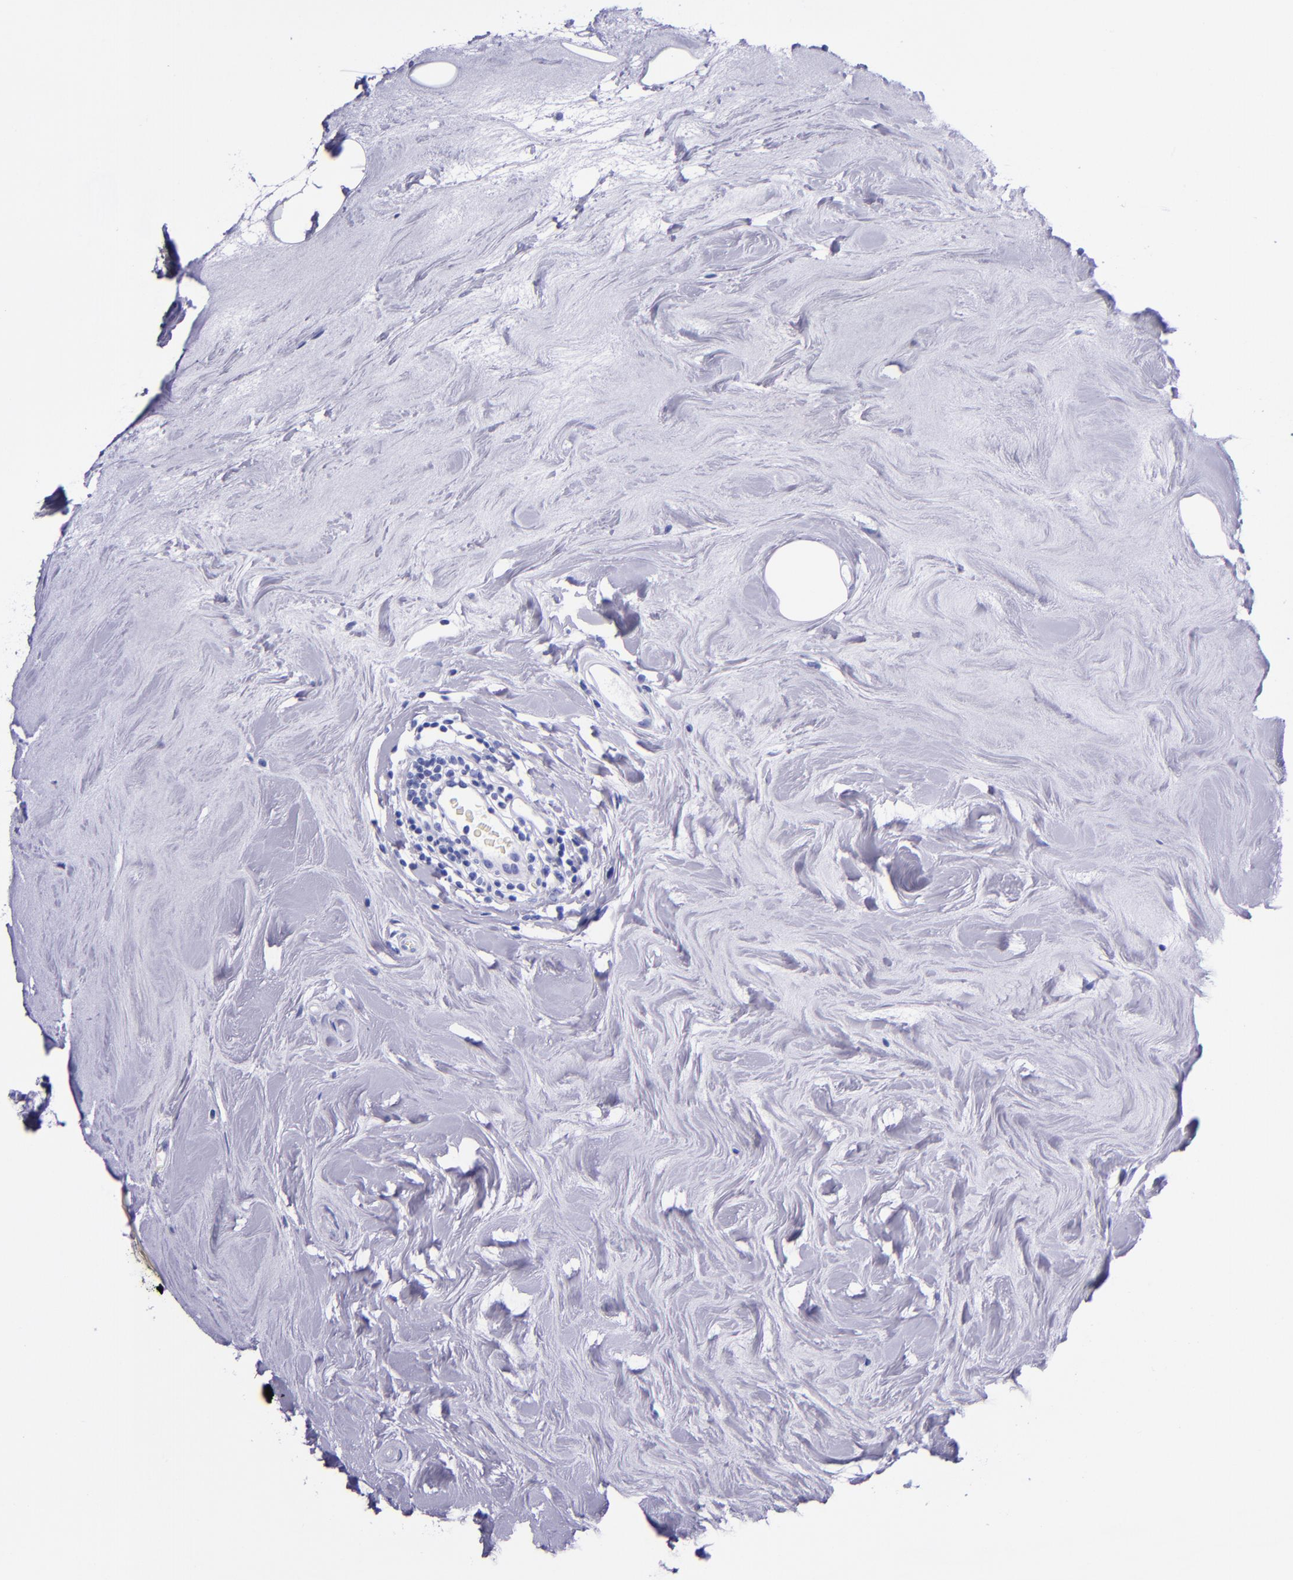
{"staining": {"intensity": "negative", "quantity": "none", "location": "none"}, "tissue": "breast cancer", "cell_type": "Tumor cells", "image_type": "cancer", "snomed": [{"axis": "morphology", "description": "Duct carcinoma"}, {"axis": "topography", "description": "Breast"}], "caption": "High power microscopy photomicrograph of an immunohistochemistry (IHC) histopathology image of breast invasive ductal carcinoma, revealing no significant positivity in tumor cells.", "gene": "MBP", "patient": {"sex": "female", "age": 40}}